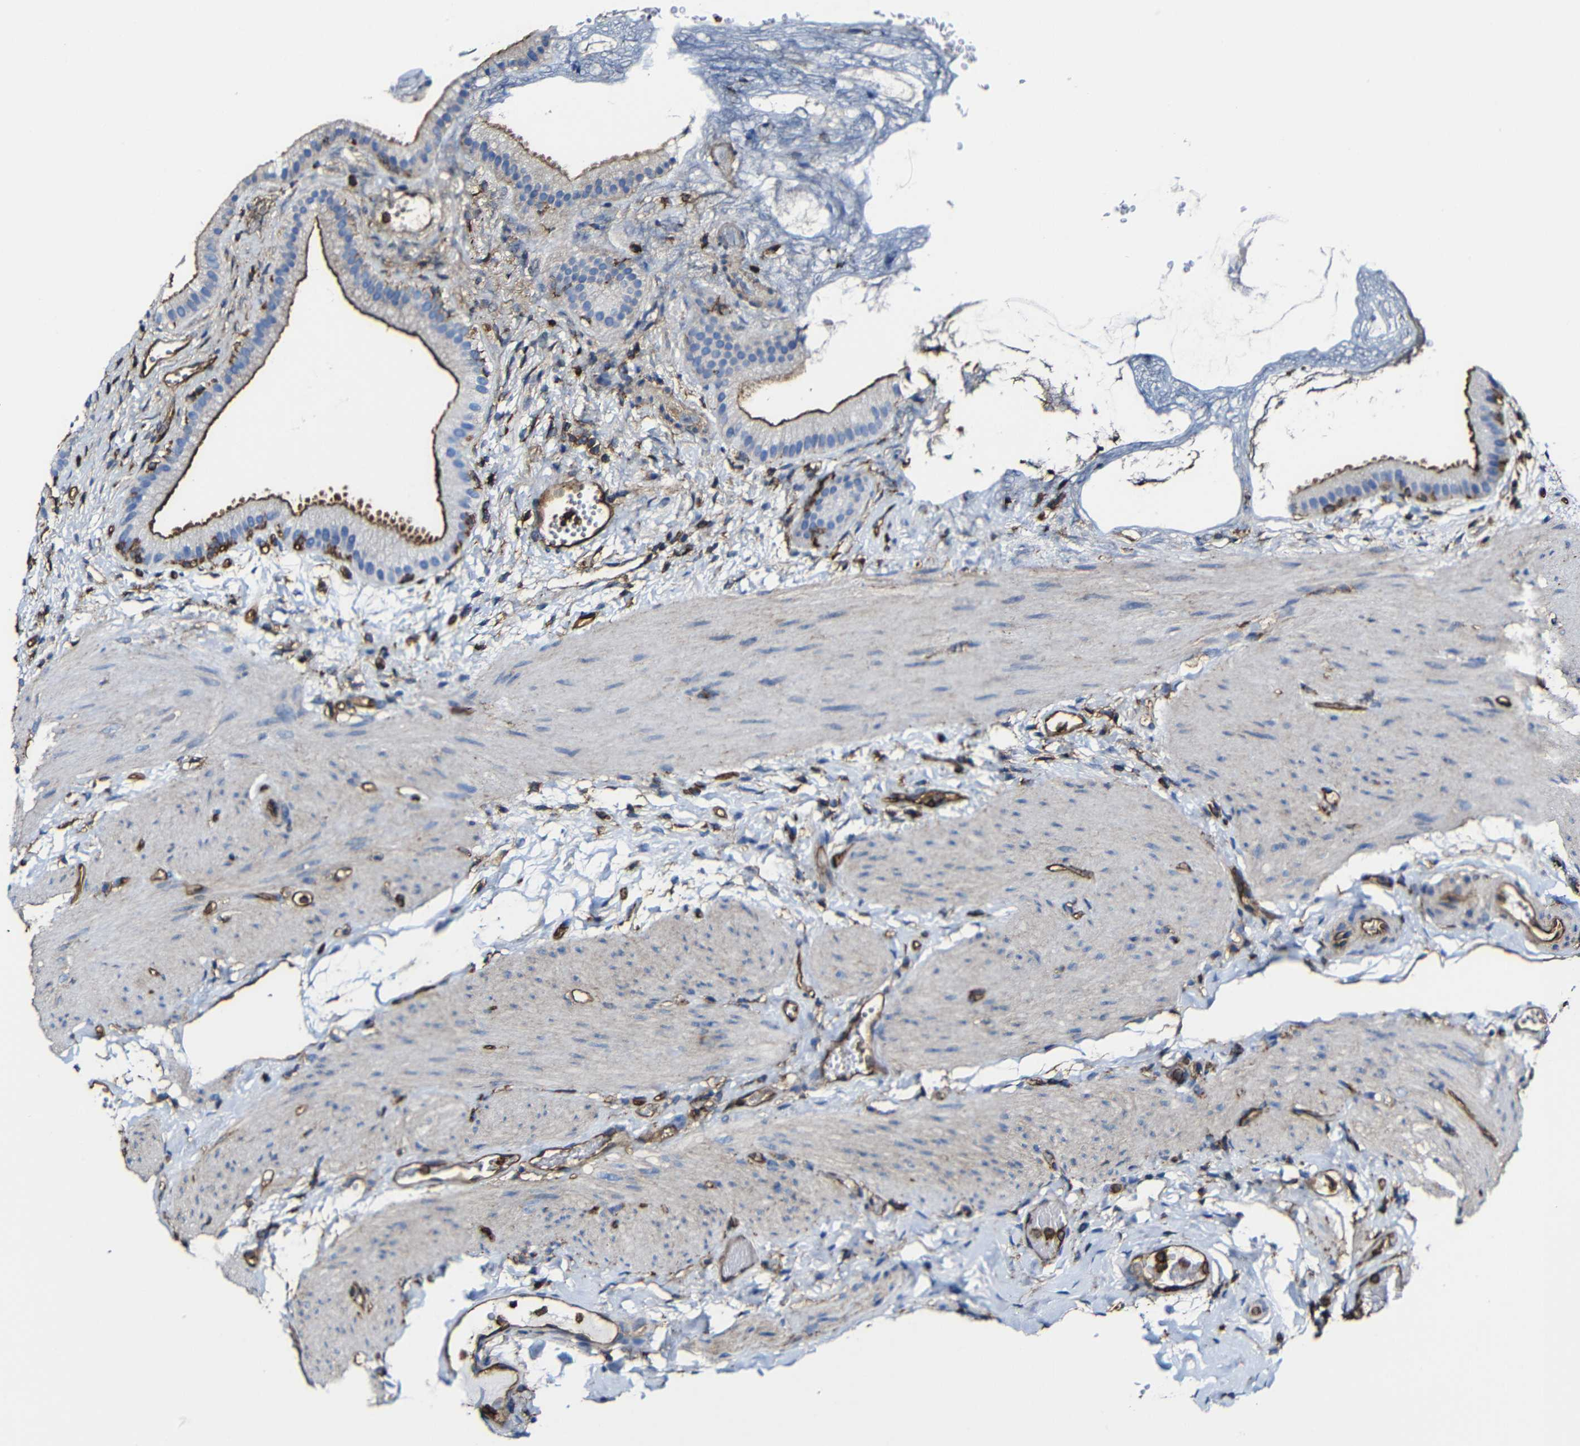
{"staining": {"intensity": "moderate", "quantity": ">75%", "location": "cytoplasmic/membranous"}, "tissue": "gallbladder", "cell_type": "Glandular cells", "image_type": "normal", "snomed": [{"axis": "morphology", "description": "Normal tissue, NOS"}, {"axis": "topography", "description": "Gallbladder"}], "caption": "Immunohistochemical staining of benign human gallbladder reveals moderate cytoplasmic/membranous protein staining in about >75% of glandular cells. (Stains: DAB in brown, nuclei in blue, Microscopy: brightfield microscopy at high magnification).", "gene": "MSN", "patient": {"sex": "female", "age": 64}}